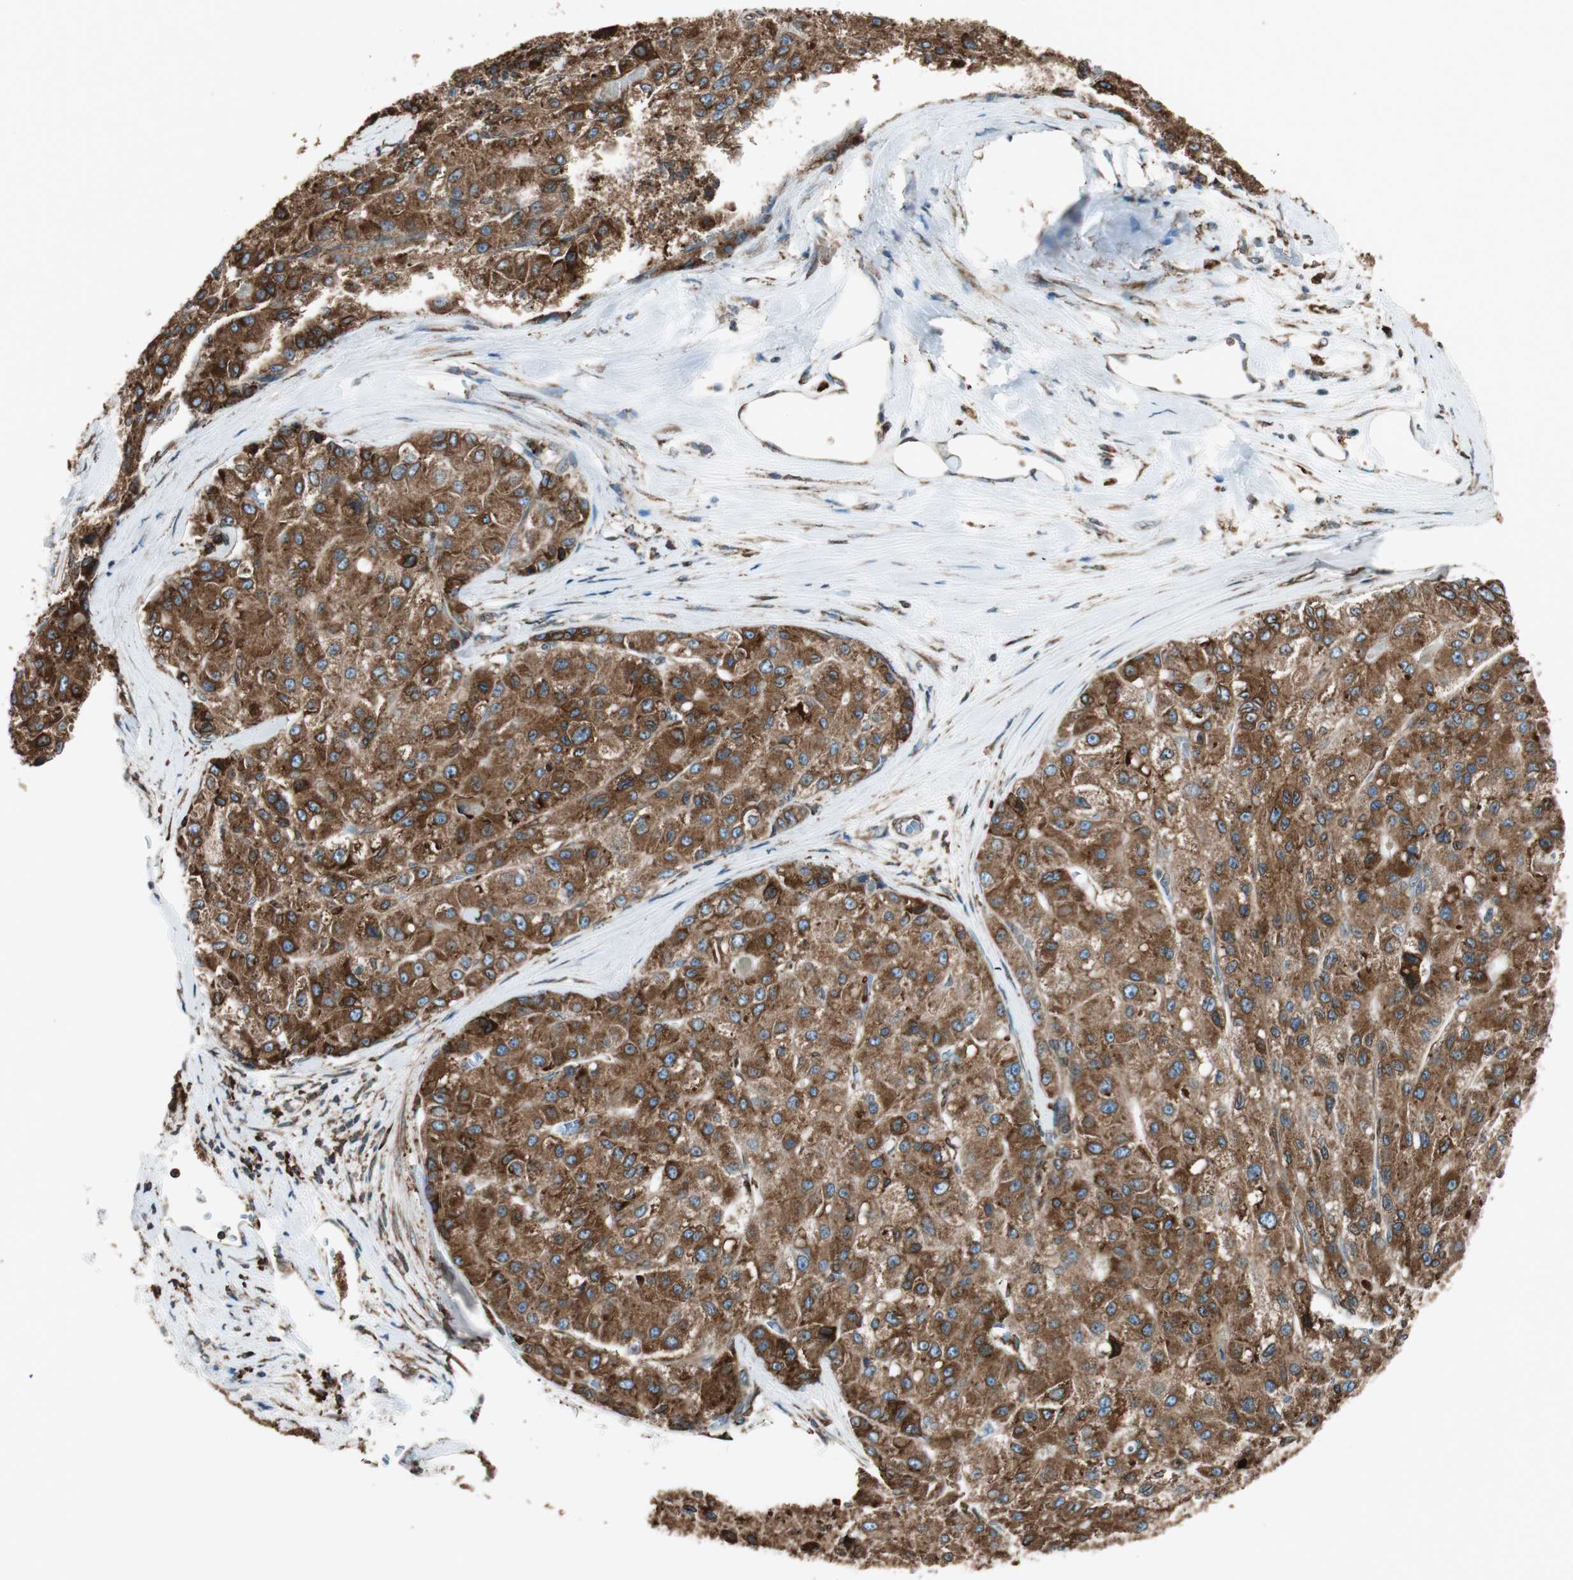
{"staining": {"intensity": "strong", "quantity": ">75%", "location": "cytoplasmic/membranous"}, "tissue": "liver cancer", "cell_type": "Tumor cells", "image_type": "cancer", "snomed": [{"axis": "morphology", "description": "Carcinoma, Hepatocellular, NOS"}, {"axis": "topography", "description": "Liver"}], "caption": "Strong cytoplasmic/membranous protein staining is appreciated in about >75% of tumor cells in liver hepatocellular carcinoma.", "gene": "PRKCSH", "patient": {"sex": "male", "age": 80}}